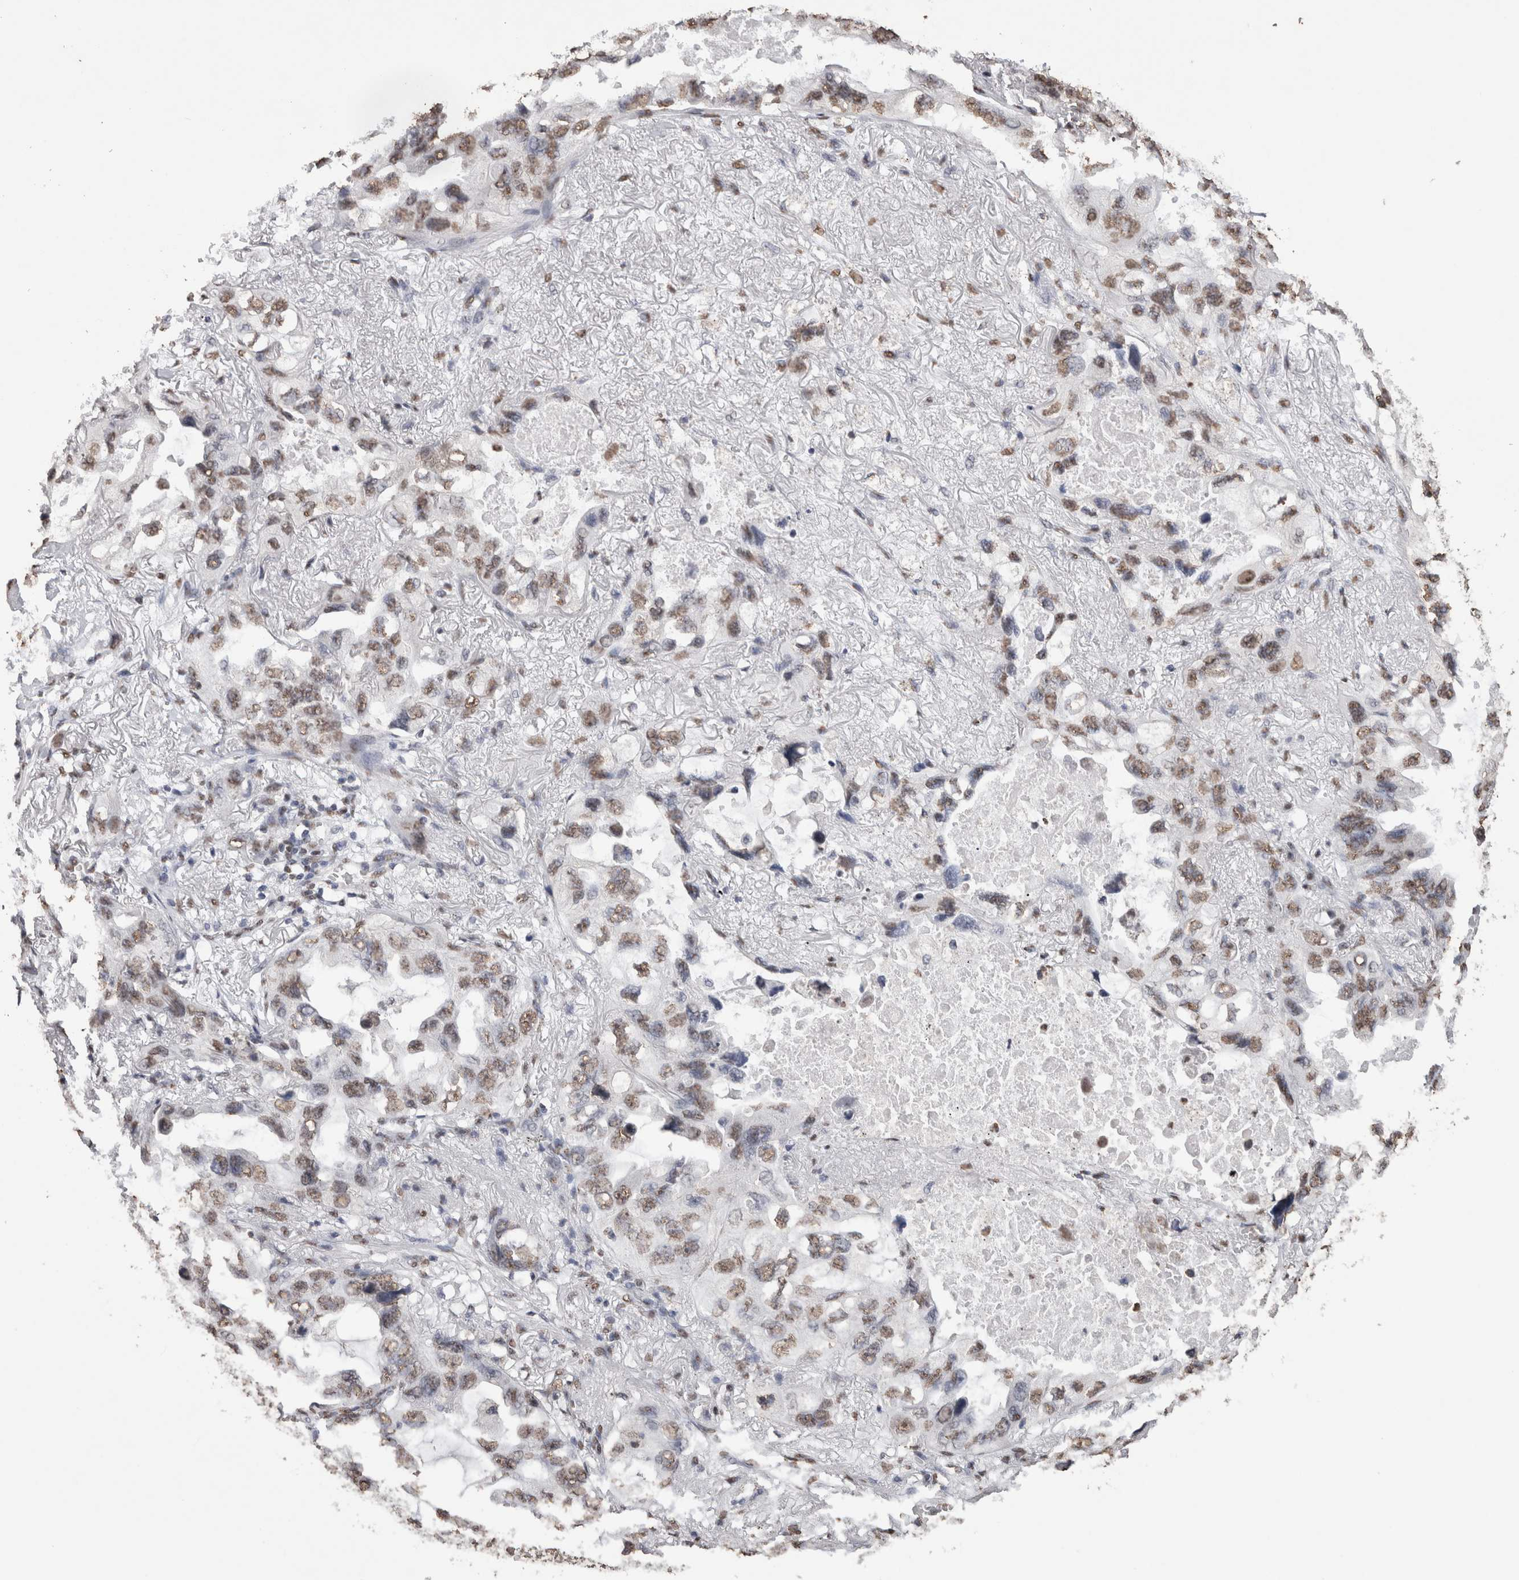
{"staining": {"intensity": "moderate", "quantity": ">75%", "location": "nuclear"}, "tissue": "lung cancer", "cell_type": "Tumor cells", "image_type": "cancer", "snomed": [{"axis": "morphology", "description": "Squamous cell carcinoma, NOS"}, {"axis": "topography", "description": "Lung"}], "caption": "An immunohistochemistry (IHC) photomicrograph of neoplastic tissue is shown. Protein staining in brown shows moderate nuclear positivity in lung cancer (squamous cell carcinoma) within tumor cells.", "gene": "NTHL1", "patient": {"sex": "female", "age": 73}}